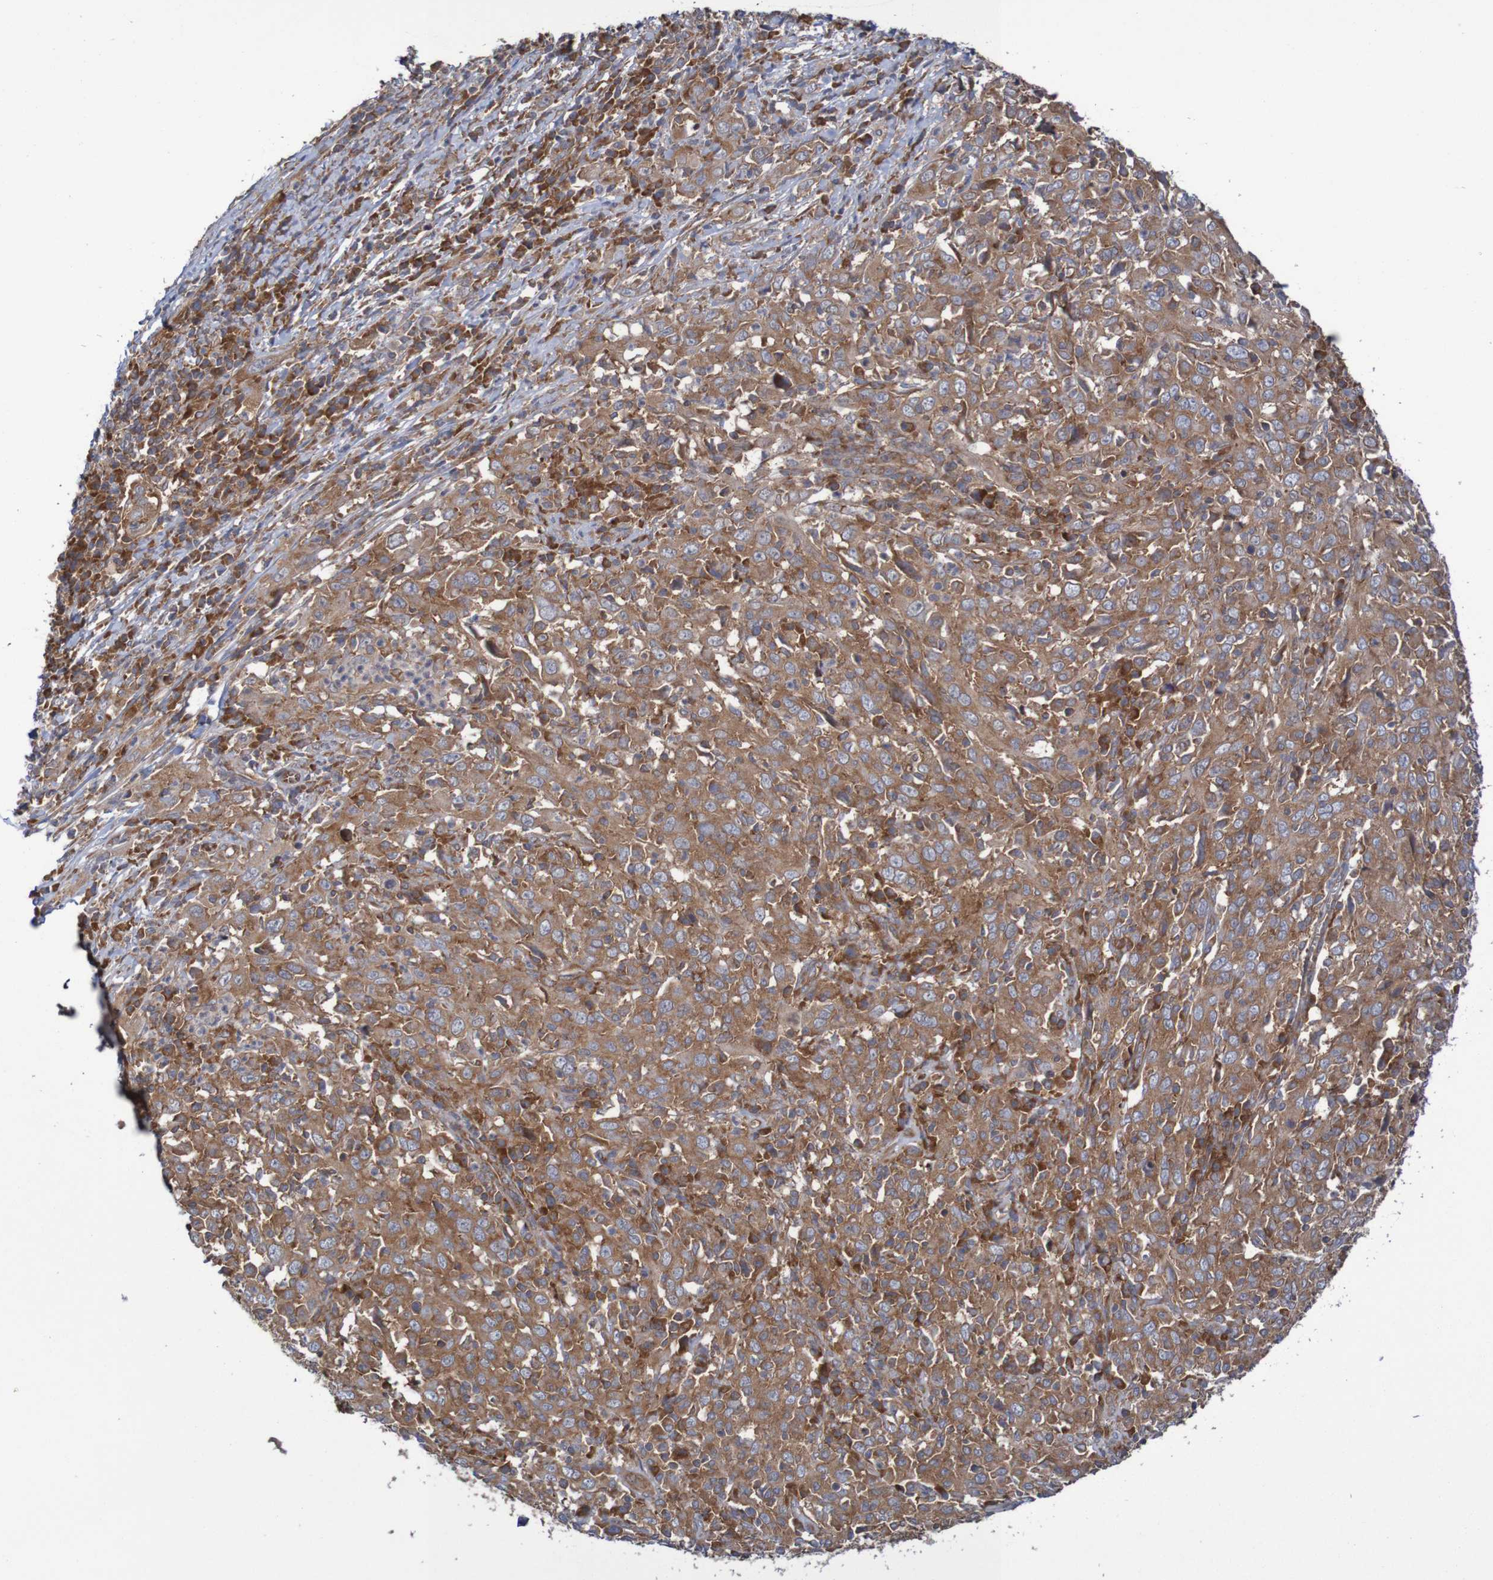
{"staining": {"intensity": "moderate", "quantity": ">75%", "location": "cytoplasmic/membranous"}, "tissue": "cervical cancer", "cell_type": "Tumor cells", "image_type": "cancer", "snomed": [{"axis": "morphology", "description": "Squamous cell carcinoma, NOS"}, {"axis": "topography", "description": "Cervix"}], "caption": "Brown immunohistochemical staining in human cervical cancer (squamous cell carcinoma) shows moderate cytoplasmic/membranous staining in about >75% of tumor cells.", "gene": "LRRC47", "patient": {"sex": "female", "age": 46}}